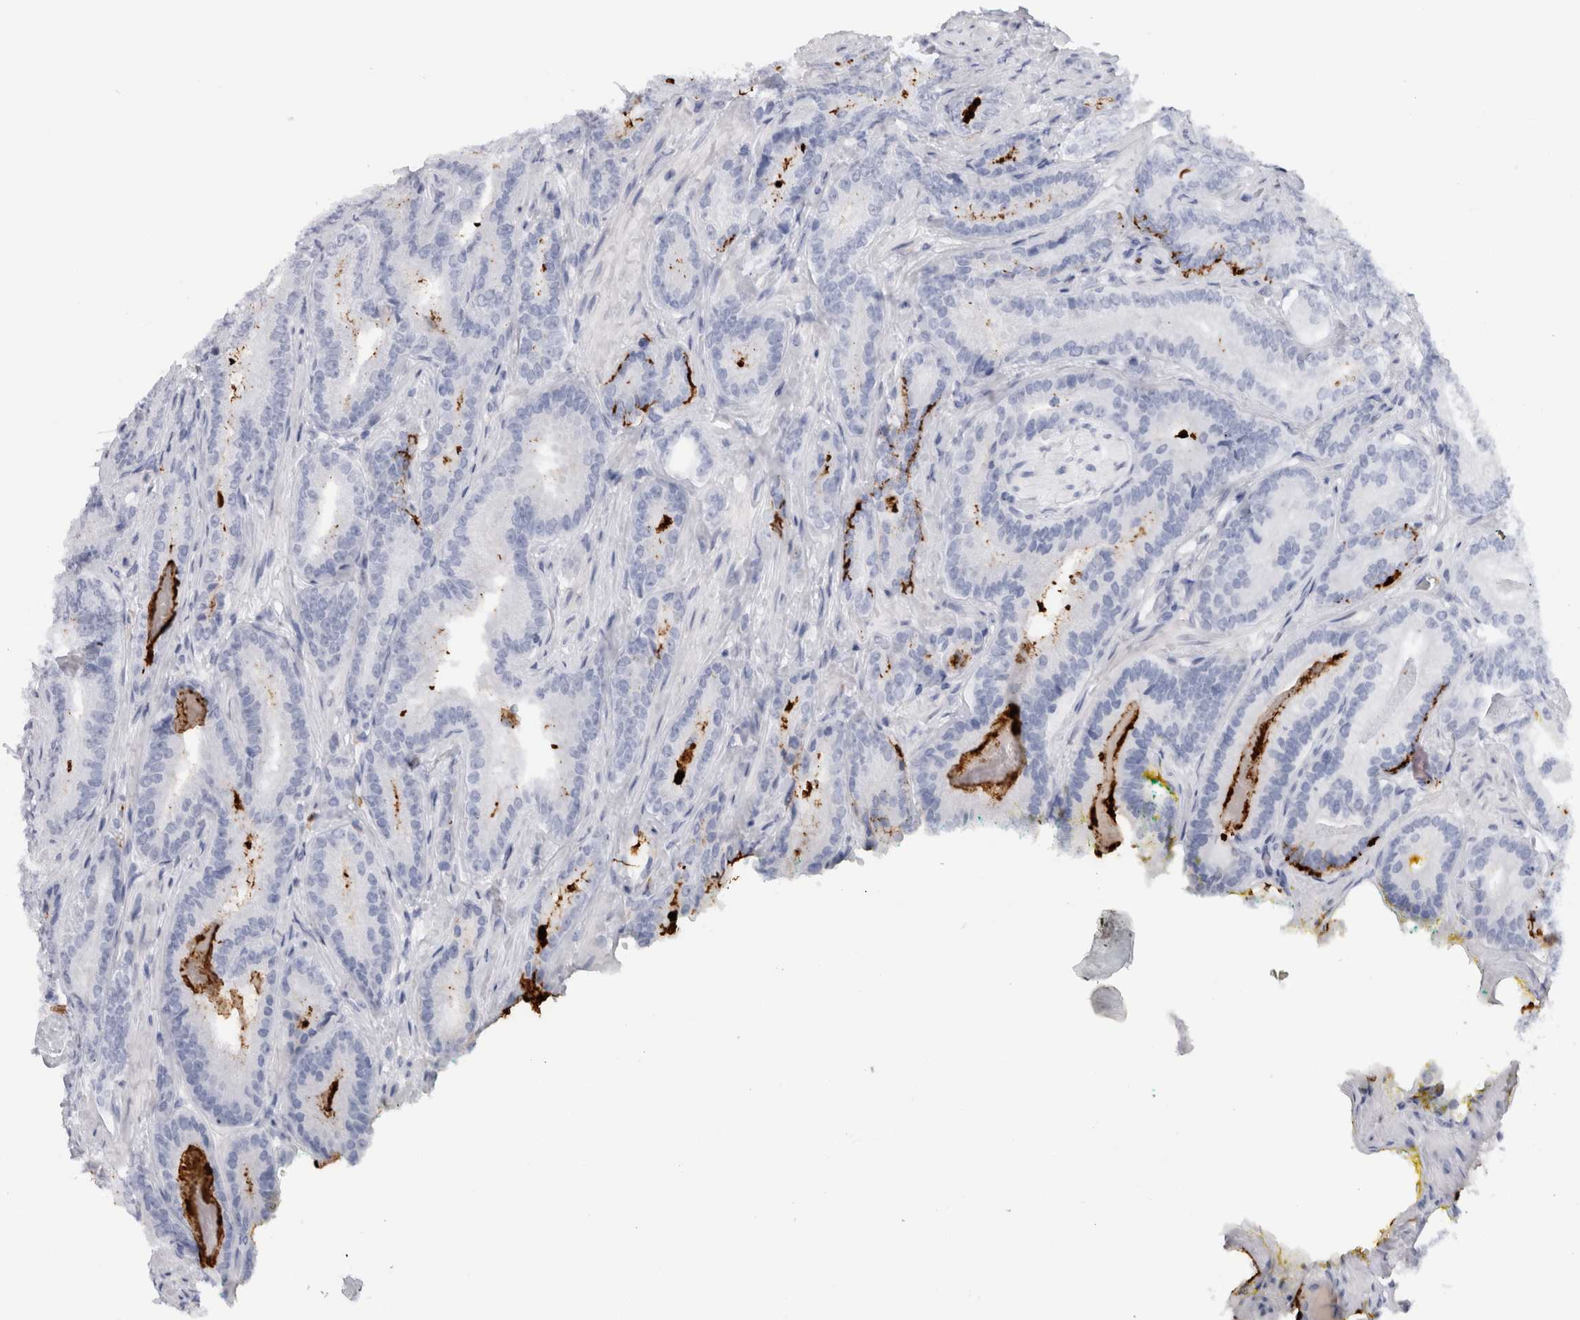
{"staining": {"intensity": "negative", "quantity": "none", "location": "none"}, "tissue": "prostate cancer", "cell_type": "Tumor cells", "image_type": "cancer", "snomed": [{"axis": "morphology", "description": "Adenocarcinoma, Low grade"}, {"axis": "topography", "description": "Prostate"}], "caption": "Immunohistochemistry (IHC) micrograph of neoplastic tissue: human prostate low-grade adenocarcinoma stained with DAB (3,3'-diaminobenzidine) reveals no significant protein staining in tumor cells. The staining was performed using DAB (3,3'-diaminobenzidine) to visualize the protein expression in brown, while the nuclei were stained in blue with hematoxylin (Magnification: 20x).", "gene": "S100A8", "patient": {"sex": "male", "age": 51}}